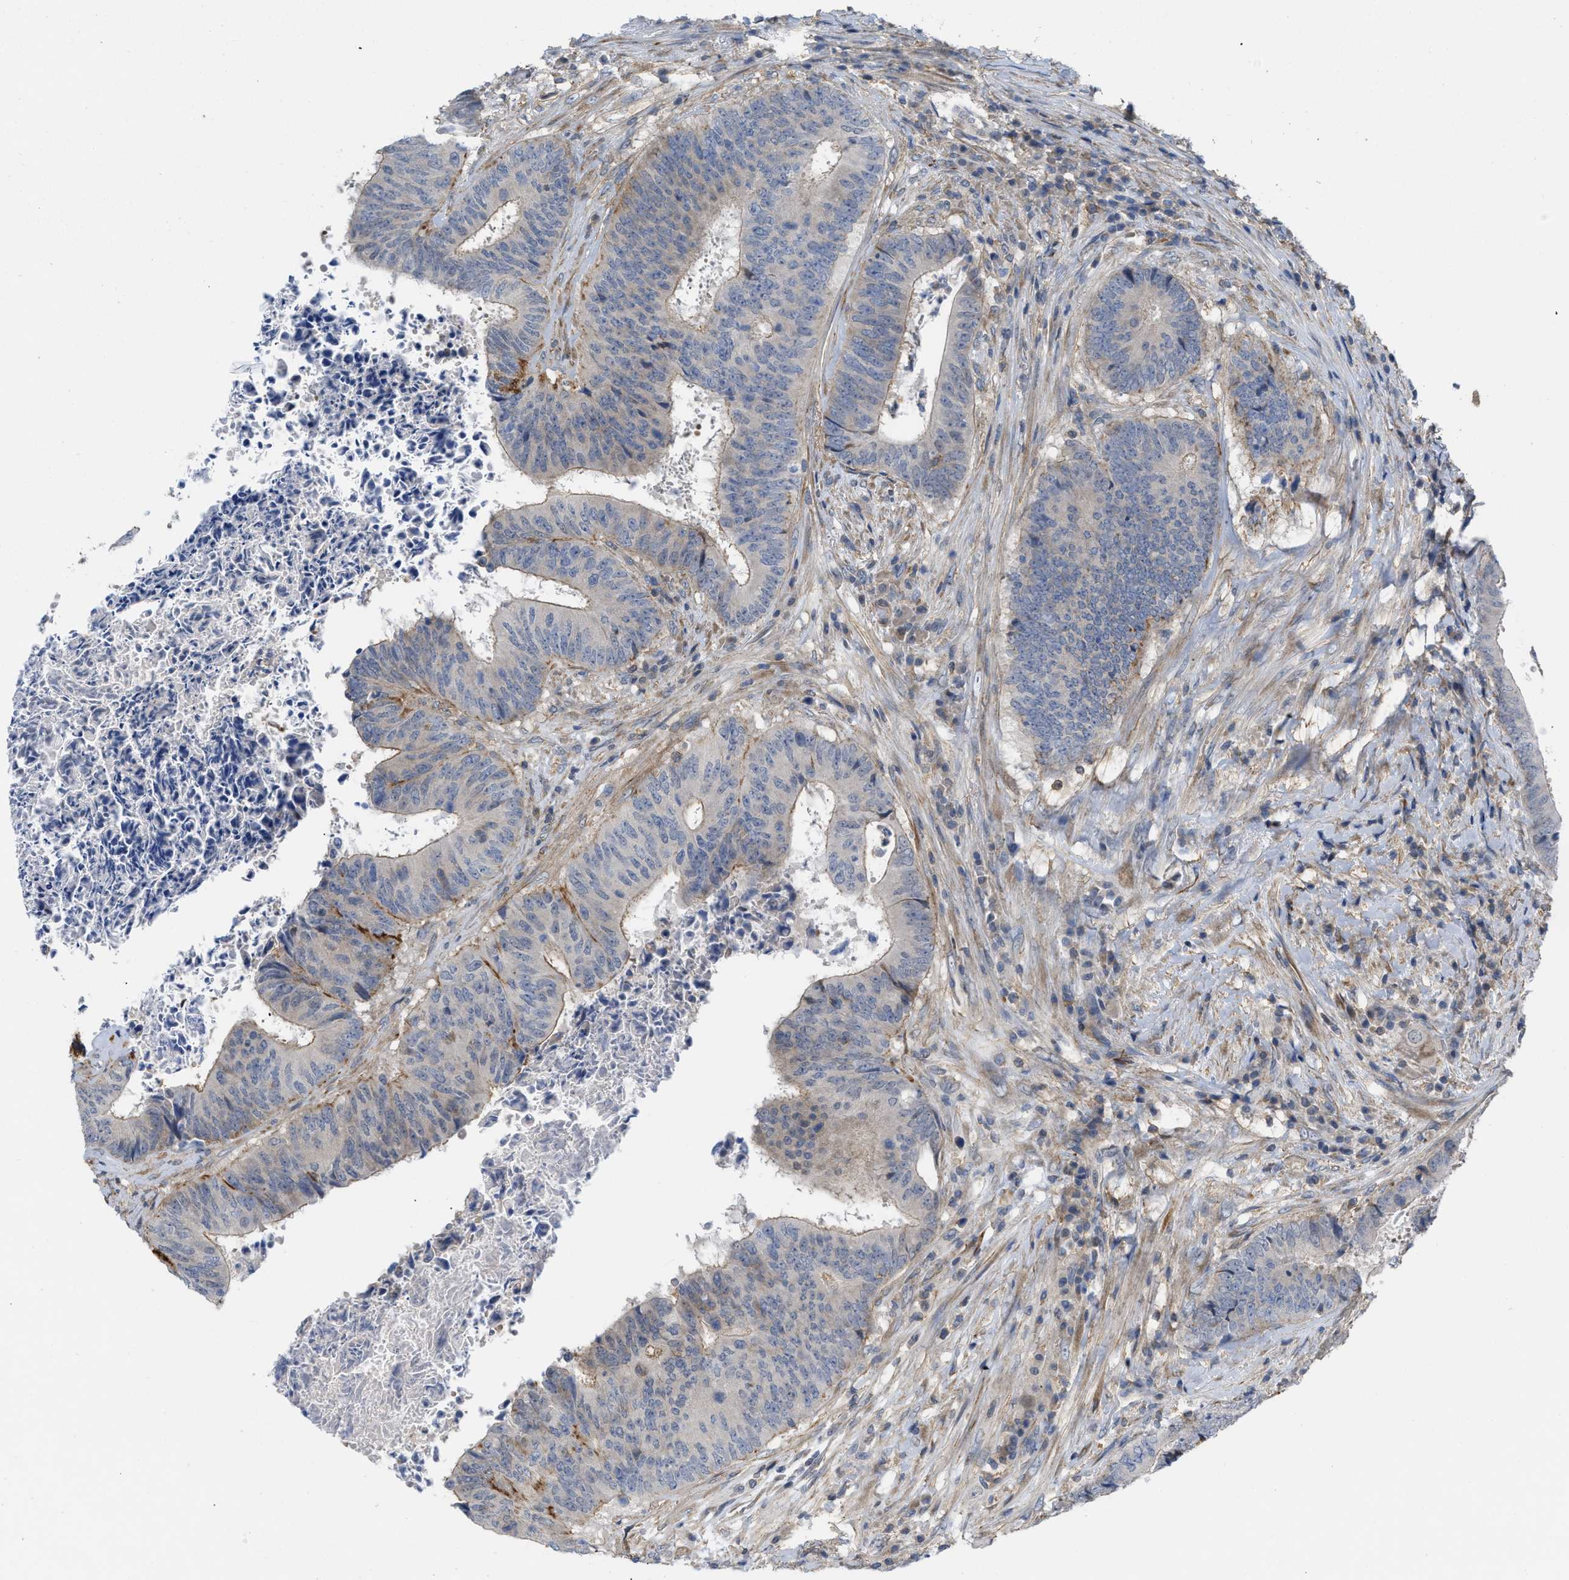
{"staining": {"intensity": "moderate", "quantity": "<25%", "location": "cytoplasmic/membranous"}, "tissue": "colorectal cancer", "cell_type": "Tumor cells", "image_type": "cancer", "snomed": [{"axis": "morphology", "description": "Adenocarcinoma, NOS"}, {"axis": "topography", "description": "Rectum"}], "caption": "A low amount of moderate cytoplasmic/membranous expression is seen in about <25% of tumor cells in colorectal adenocarcinoma tissue.", "gene": "TMEM131", "patient": {"sex": "male", "age": 72}}